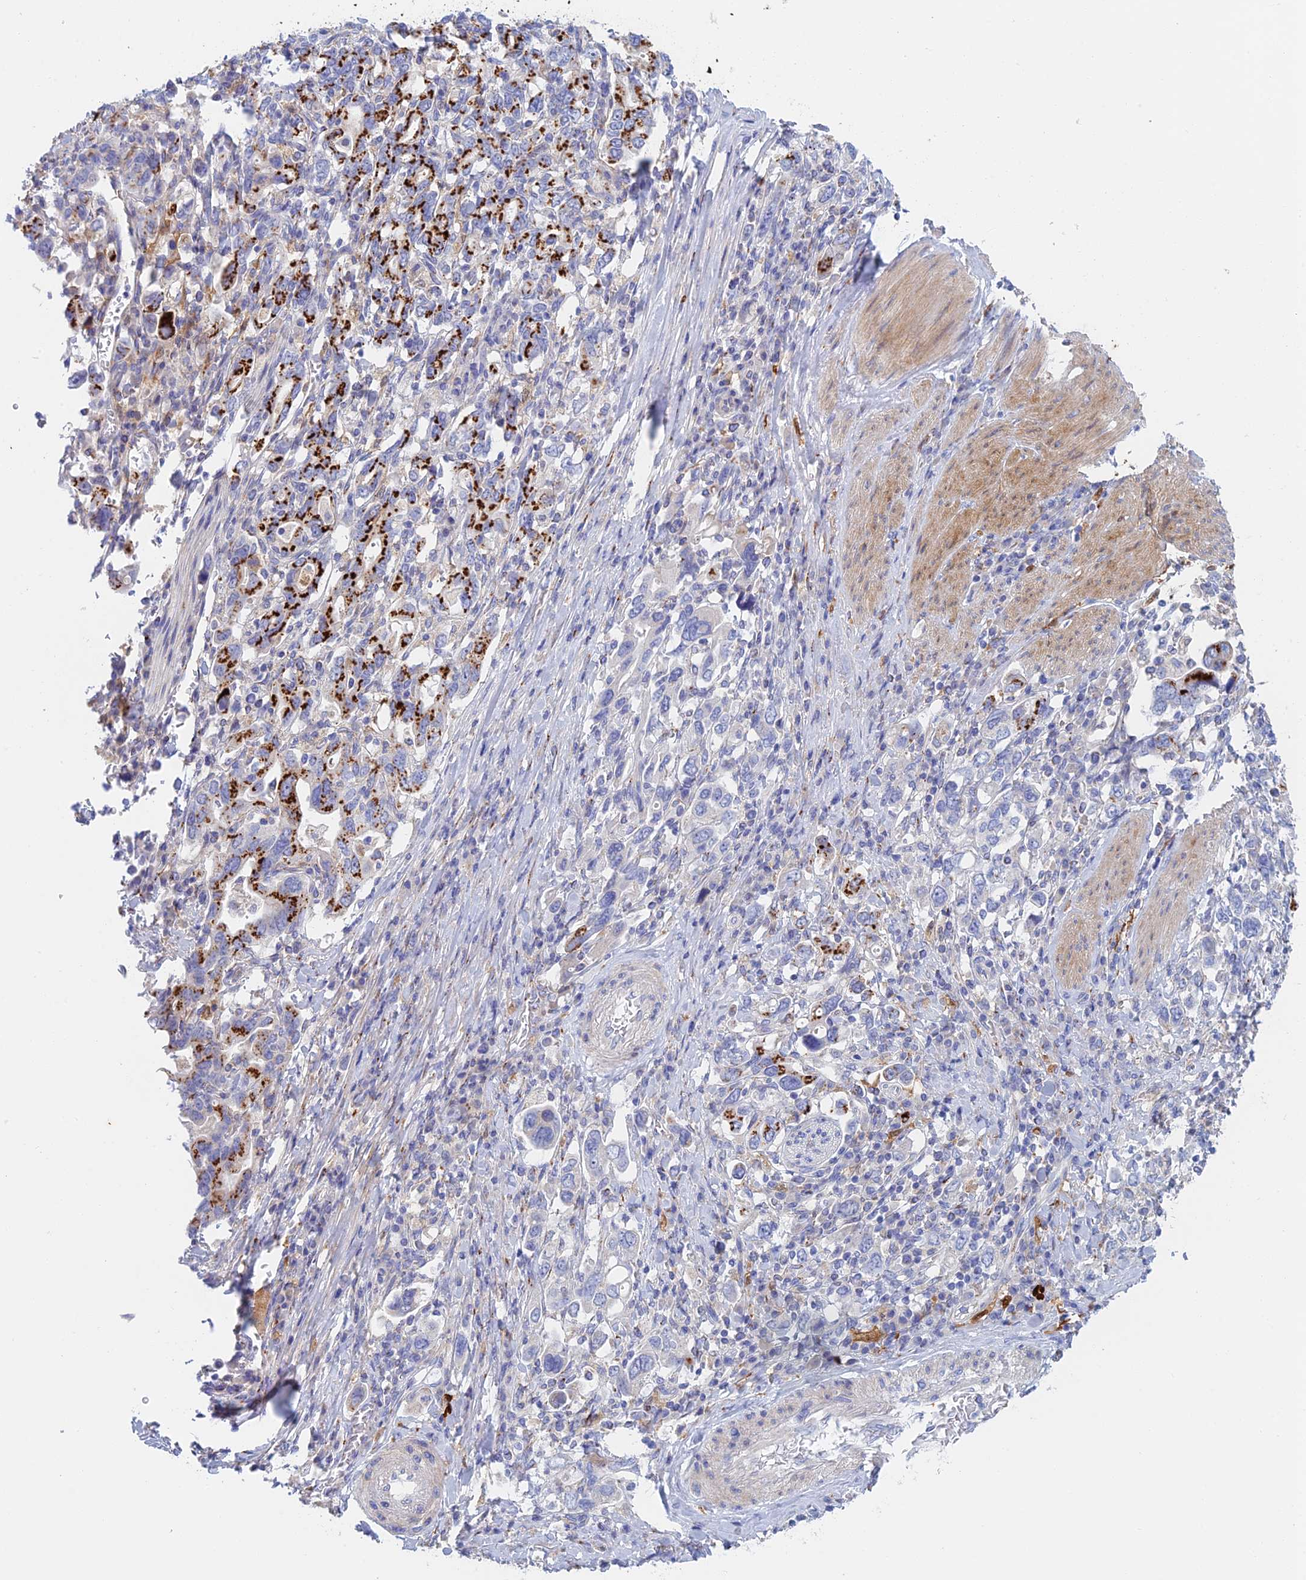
{"staining": {"intensity": "strong", "quantity": "25%-75%", "location": "cytoplasmic/membranous"}, "tissue": "stomach cancer", "cell_type": "Tumor cells", "image_type": "cancer", "snomed": [{"axis": "morphology", "description": "Adenocarcinoma, NOS"}, {"axis": "topography", "description": "Stomach, upper"}, {"axis": "topography", "description": "Stomach"}], "caption": "IHC histopathology image of neoplastic tissue: stomach adenocarcinoma stained using immunohistochemistry (IHC) shows high levels of strong protein expression localized specifically in the cytoplasmic/membranous of tumor cells, appearing as a cytoplasmic/membranous brown color.", "gene": "SLC24A3", "patient": {"sex": "male", "age": 62}}